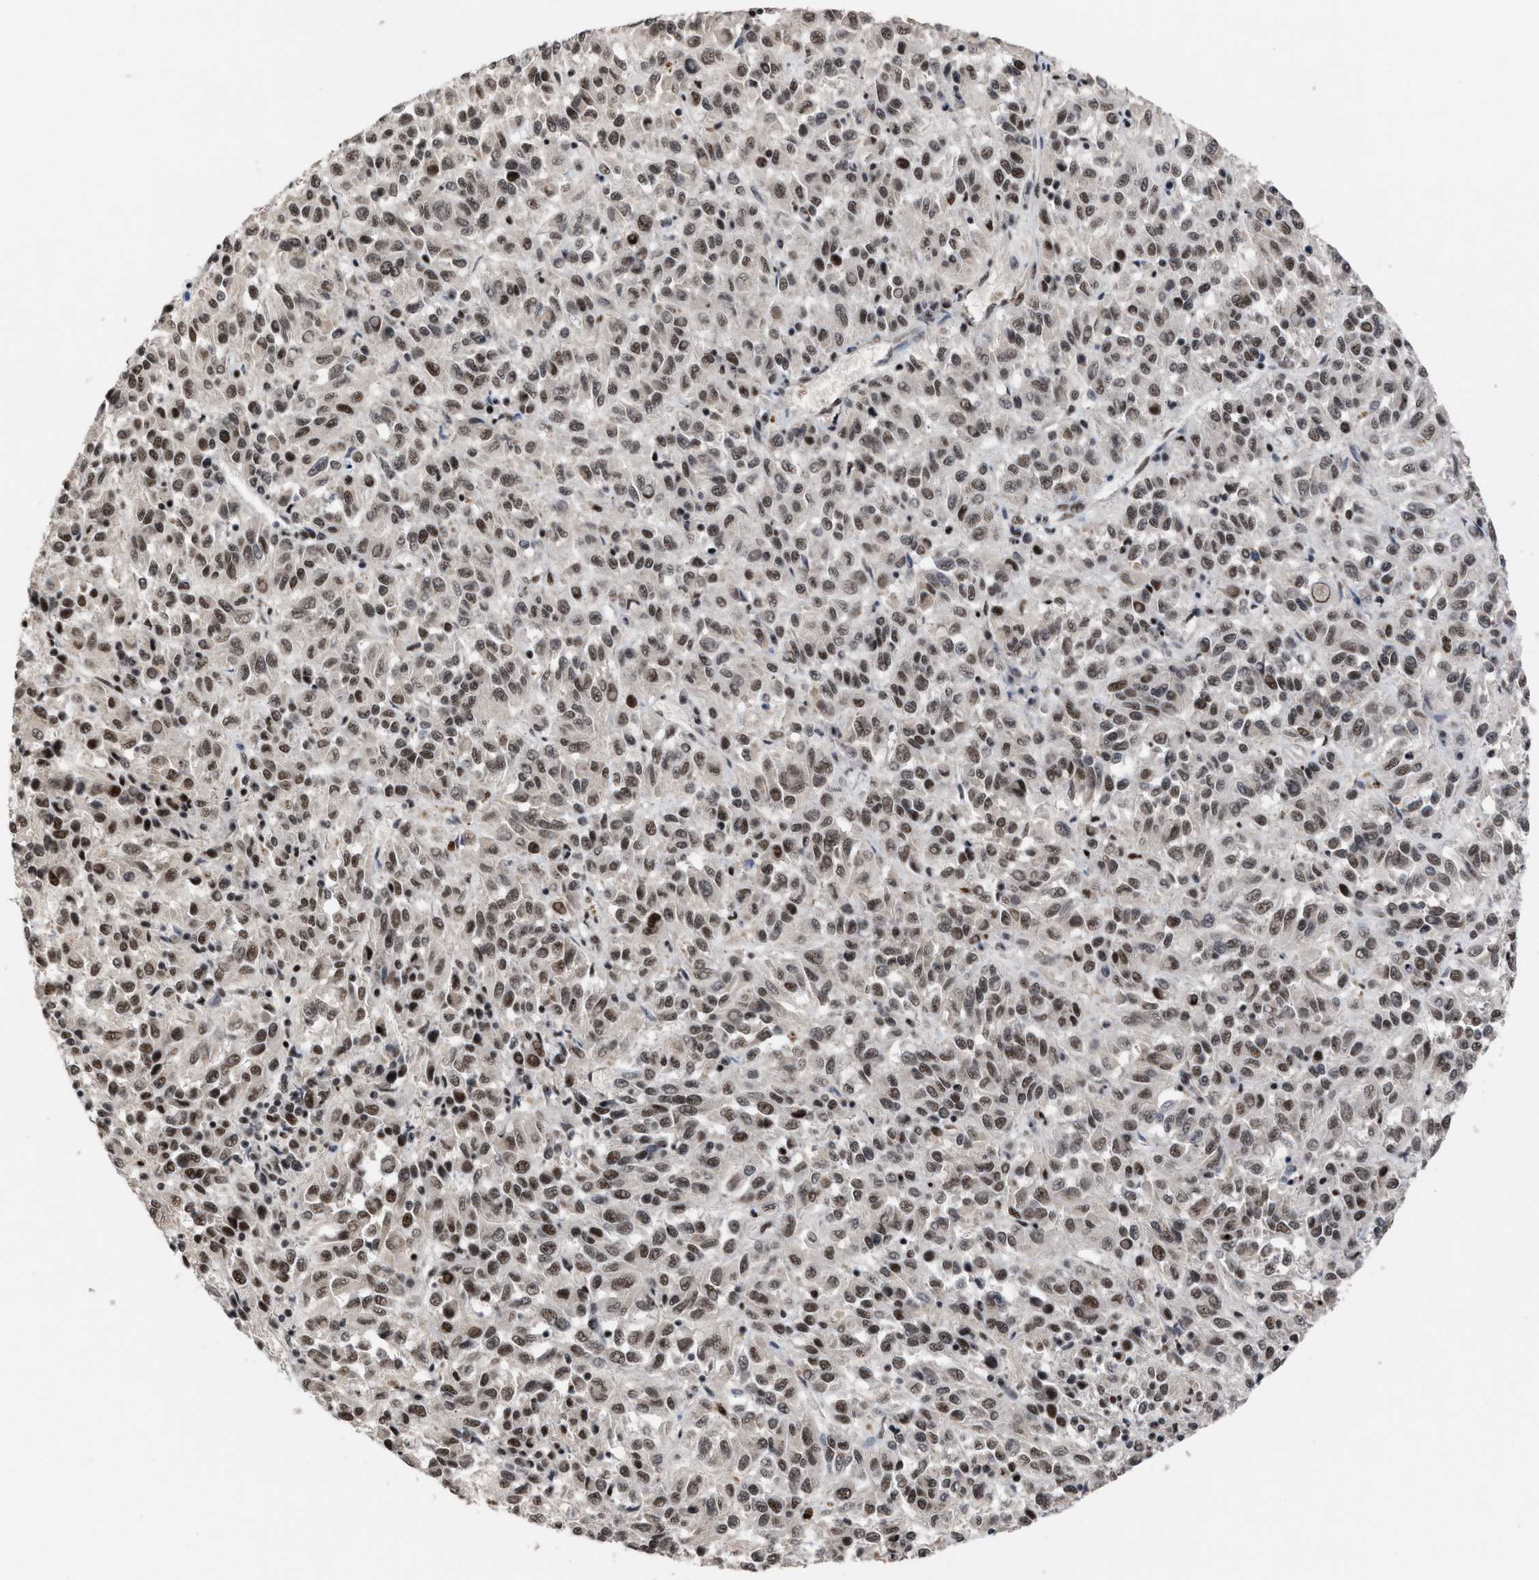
{"staining": {"intensity": "strong", "quantity": "25%-75%", "location": "nuclear"}, "tissue": "melanoma", "cell_type": "Tumor cells", "image_type": "cancer", "snomed": [{"axis": "morphology", "description": "Malignant melanoma, Metastatic site"}, {"axis": "topography", "description": "Lung"}], "caption": "Malignant melanoma (metastatic site) stained with a brown dye reveals strong nuclear positive expression in about 25%-75% of tumor cells.", "gene": "EIF4A3", "patient": {"sex": "male", "age": 64}}